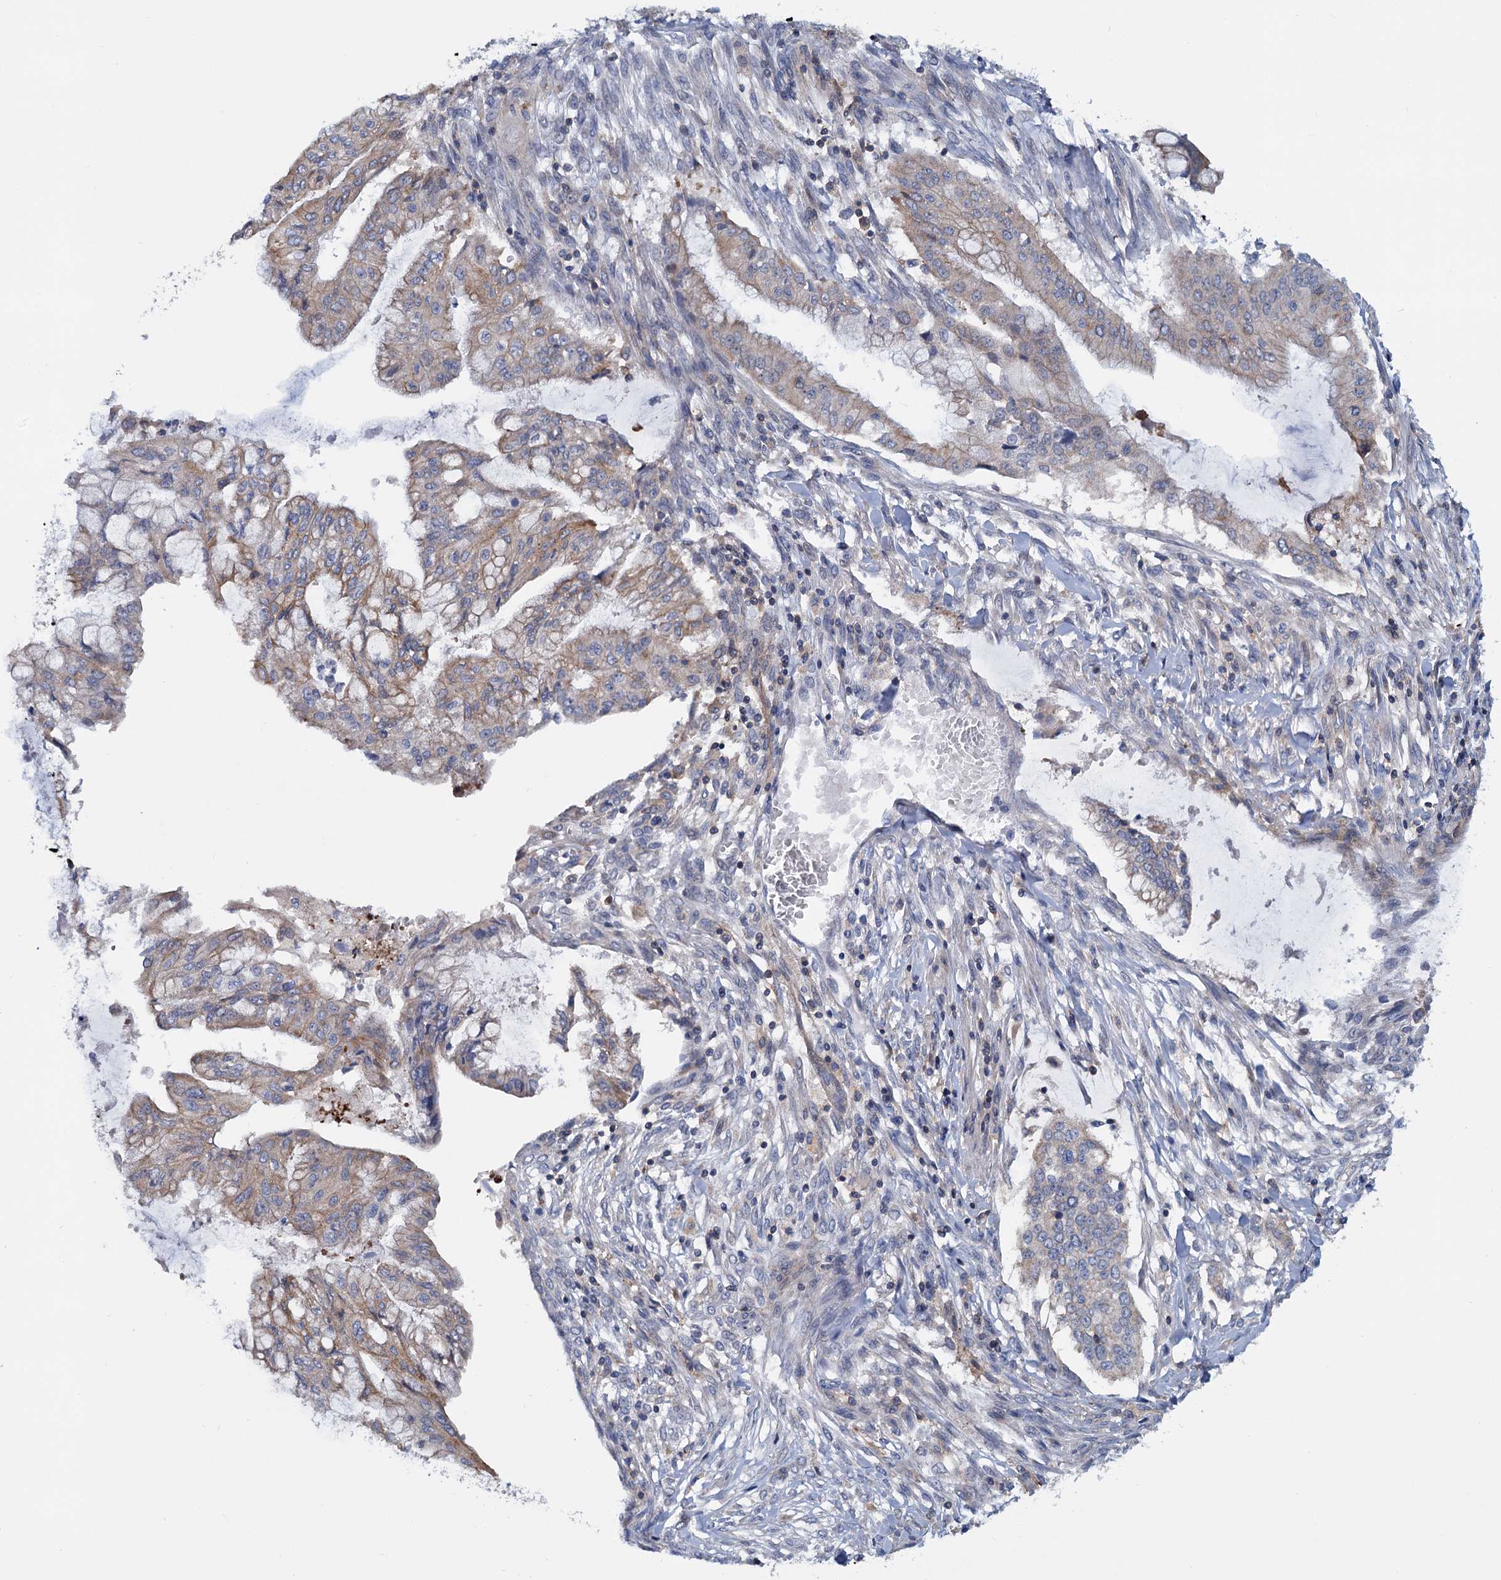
{"staining": {"intensity": "moderate", "quantity": "25%-75%", "location": "cytoplasmic/membranous"}, "tissue": "pancreatic cancer", "cell_type": "Tumor cells", "image_type": "cancer", "snomed": [{"axis": "morphology", "description": "Adenocarcinoma, NOS"}, {"axis": "topography", "description": "Pancreas"}], "caption": "Approximately 25%-75% of tumor cells in human pancreatic adenocarcinoma show moderate cytoplasmic/membranous protein positivity as visualized by brown immunohistochemical staining.", "gene": "LRCH4", "patient": {"sex": "male", "age": 46}}